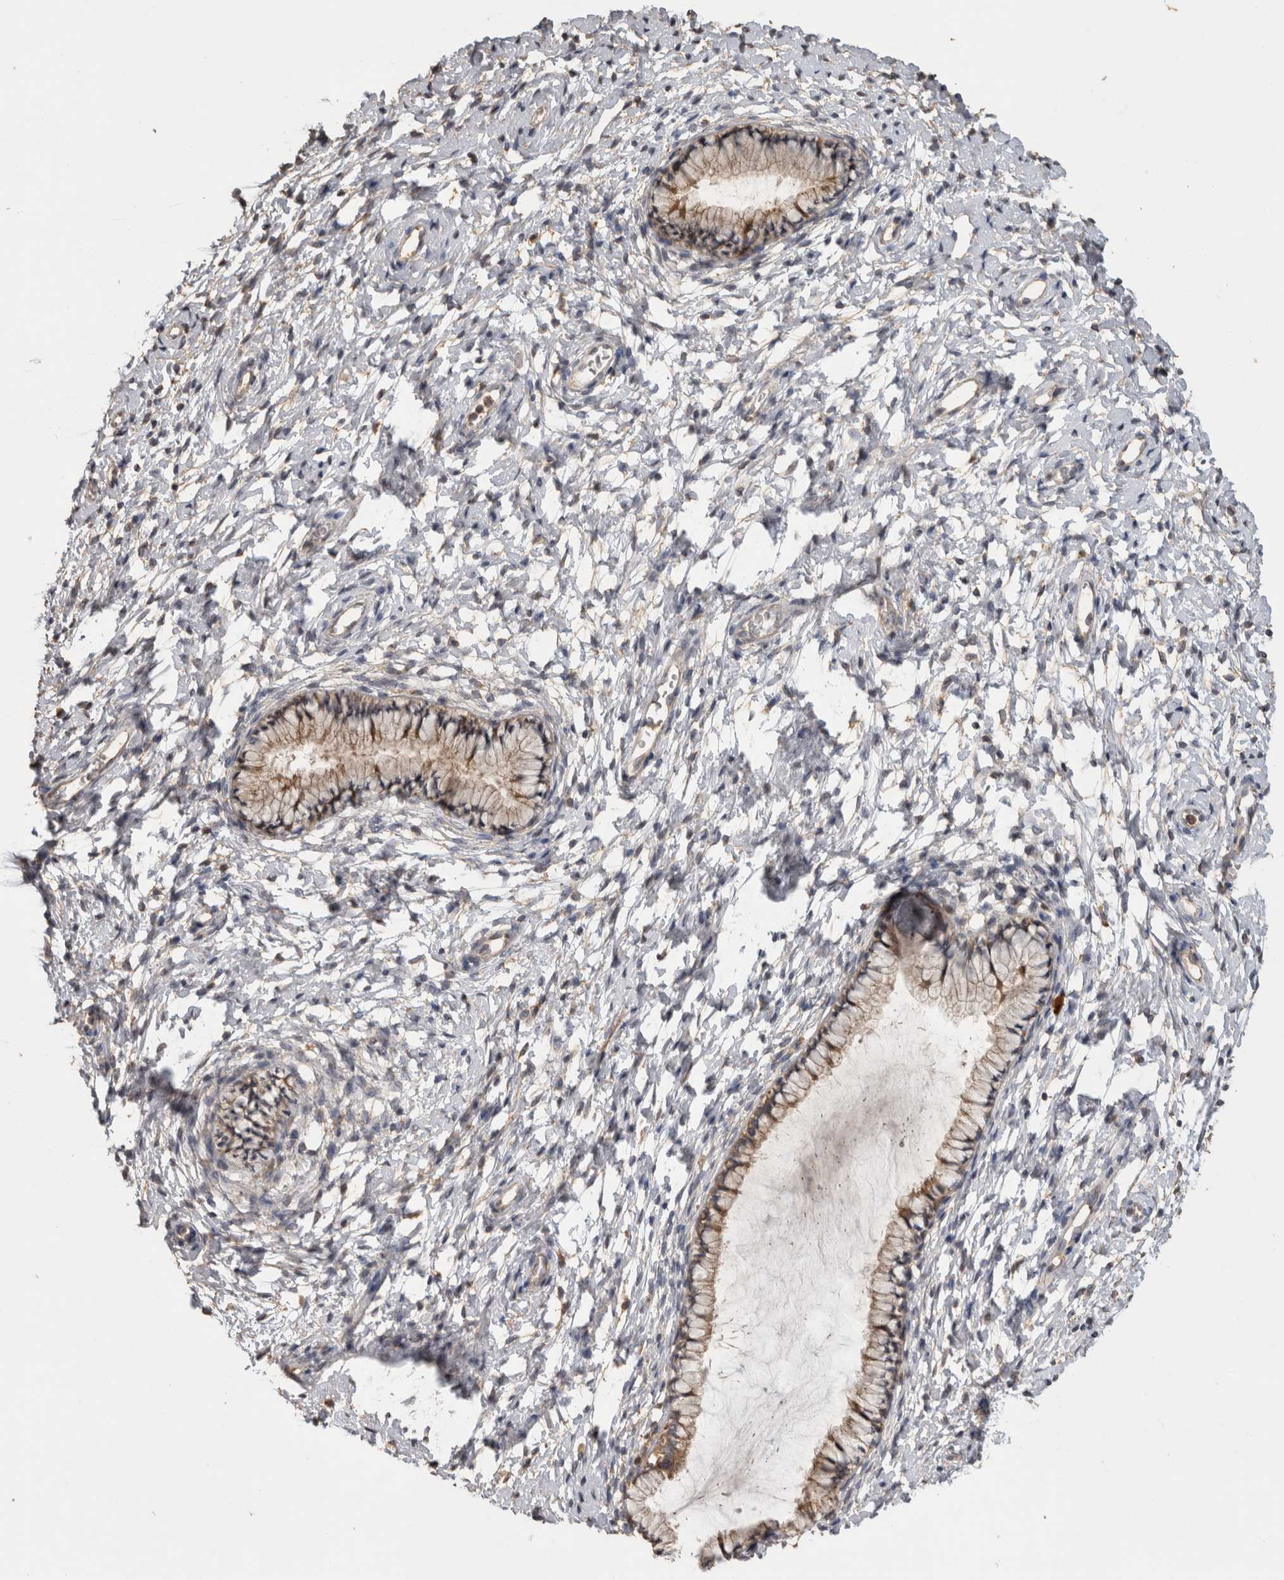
{"staining": {"intensity": "weak", "quantity": ">75%", "location": "cytoplasmic/membranous"}, "tissue": "cervix", "cell_type": "Glandular cells", "image_type": "normal", "snomed": [{"axis": "morphology", "description": "Normal tissue, NOS"}, {"axis": "topography", "description": "Cervix"}], "caption": "Immunohistochemistry (IHC) (DAB (3,3'-diaminobenzidine)) staining of normal human cervix demonstrates weak cytoplasmic/membranous protein expression in approximately >75% of glandular cells. (DAB (3,3'-diaminobenzidine) IHC, brown staining for protein, blue staining for nuclei).", "gene": "TBCE", "patient": {"sex": "female", "age": 72}}